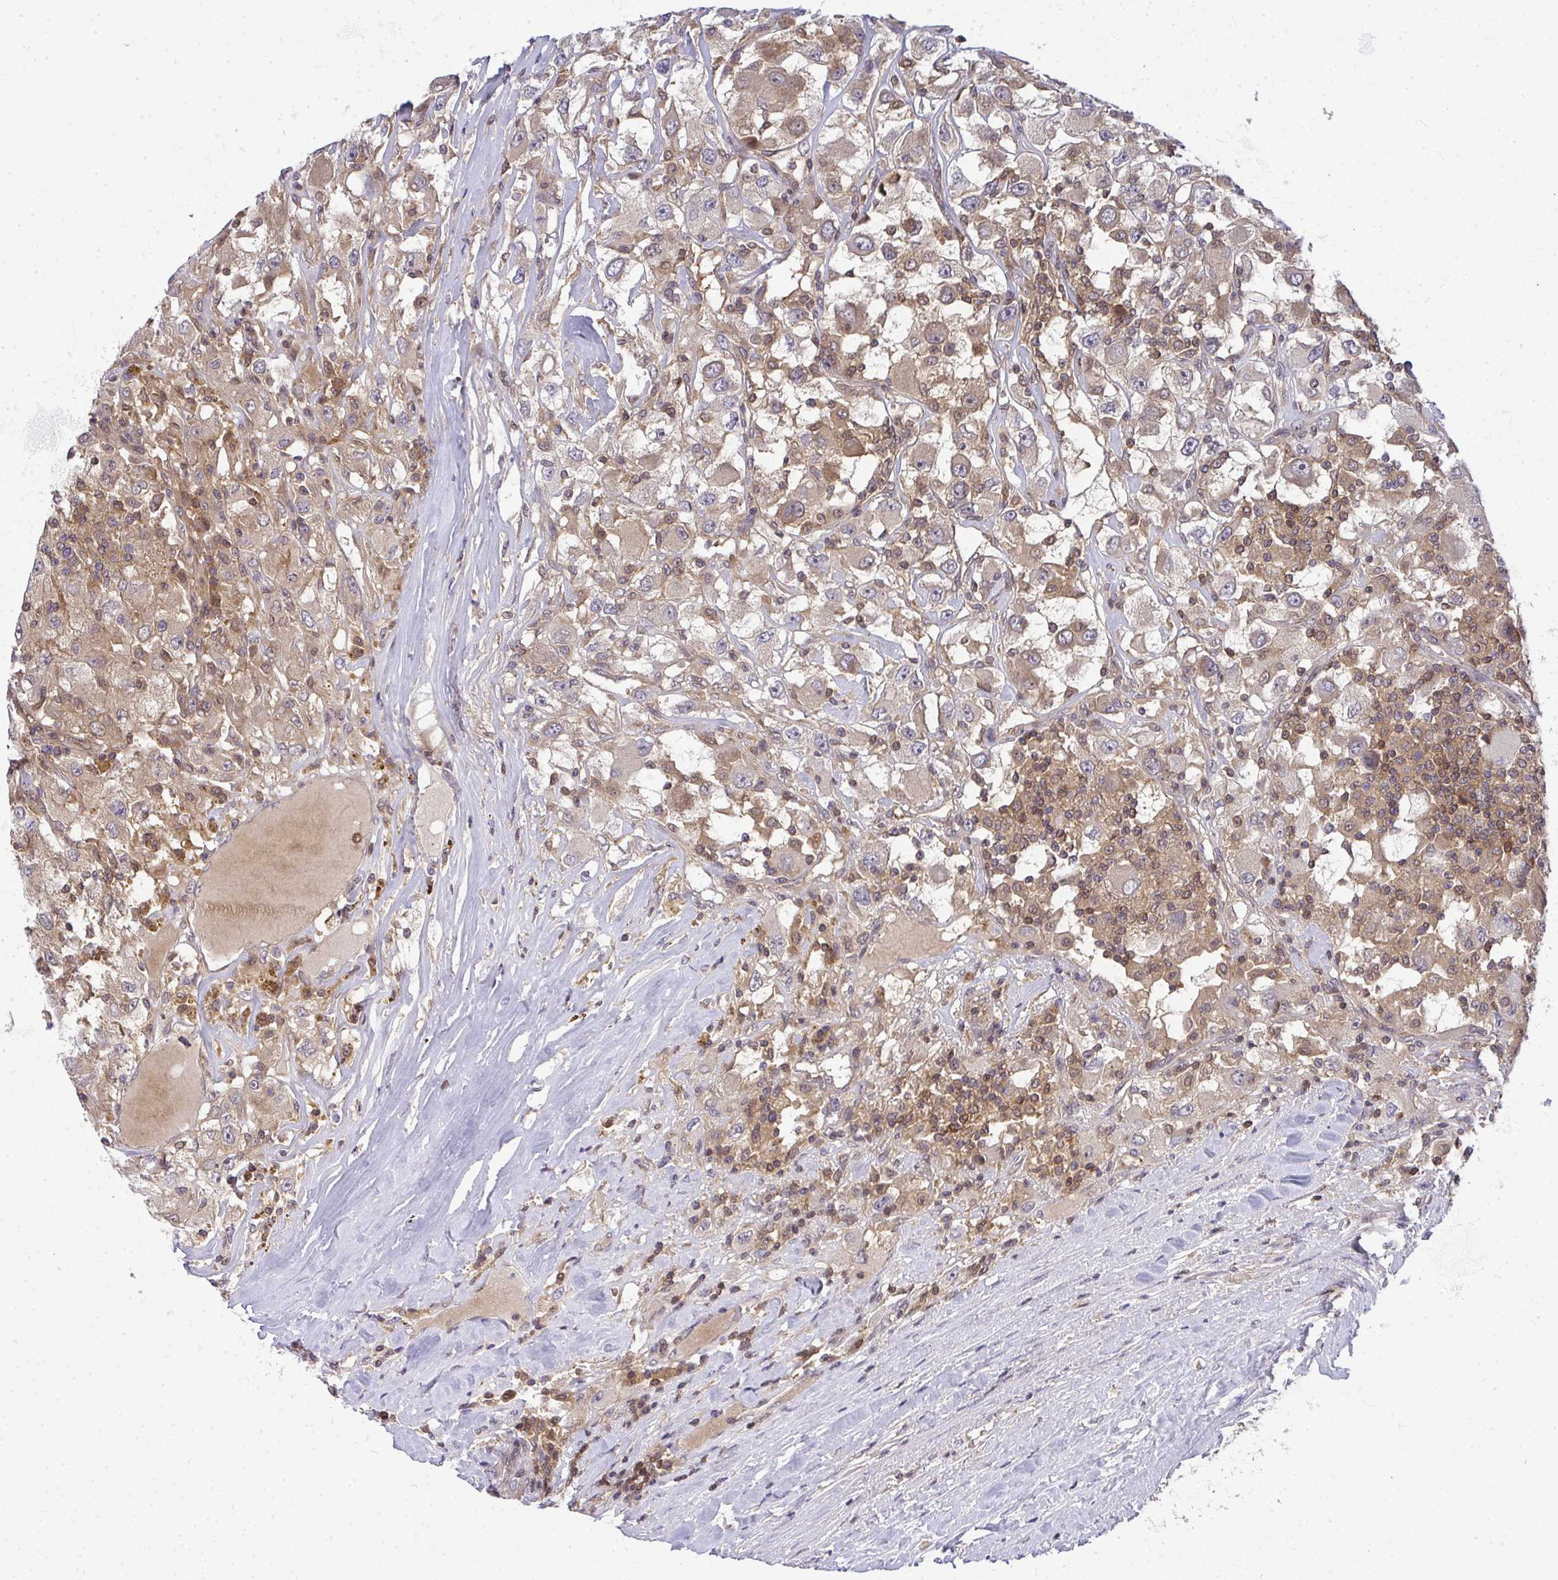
{"staining": {"intensity": "weak", "quantity": "25%-75%", "location": "cytoplasmic/membranous"}, "tissue": "renal cancer", "cell_type": "Tumor cells", "image_type": "cancer", "snomed": [{"axis": "morphology", "description": "Adenocarcinoma, NOS"}, {"axis": "topography", "description": "Kidney"}], "caption": "Renal cancer stained with DAB immunohistochemistry (IHC) displays low levels of weak cytoplasmic/membranous positivity in about 25%-75% of tumor cells.", "gene": "HDHD2", "patient": {"sex": "female", "age": 67}}